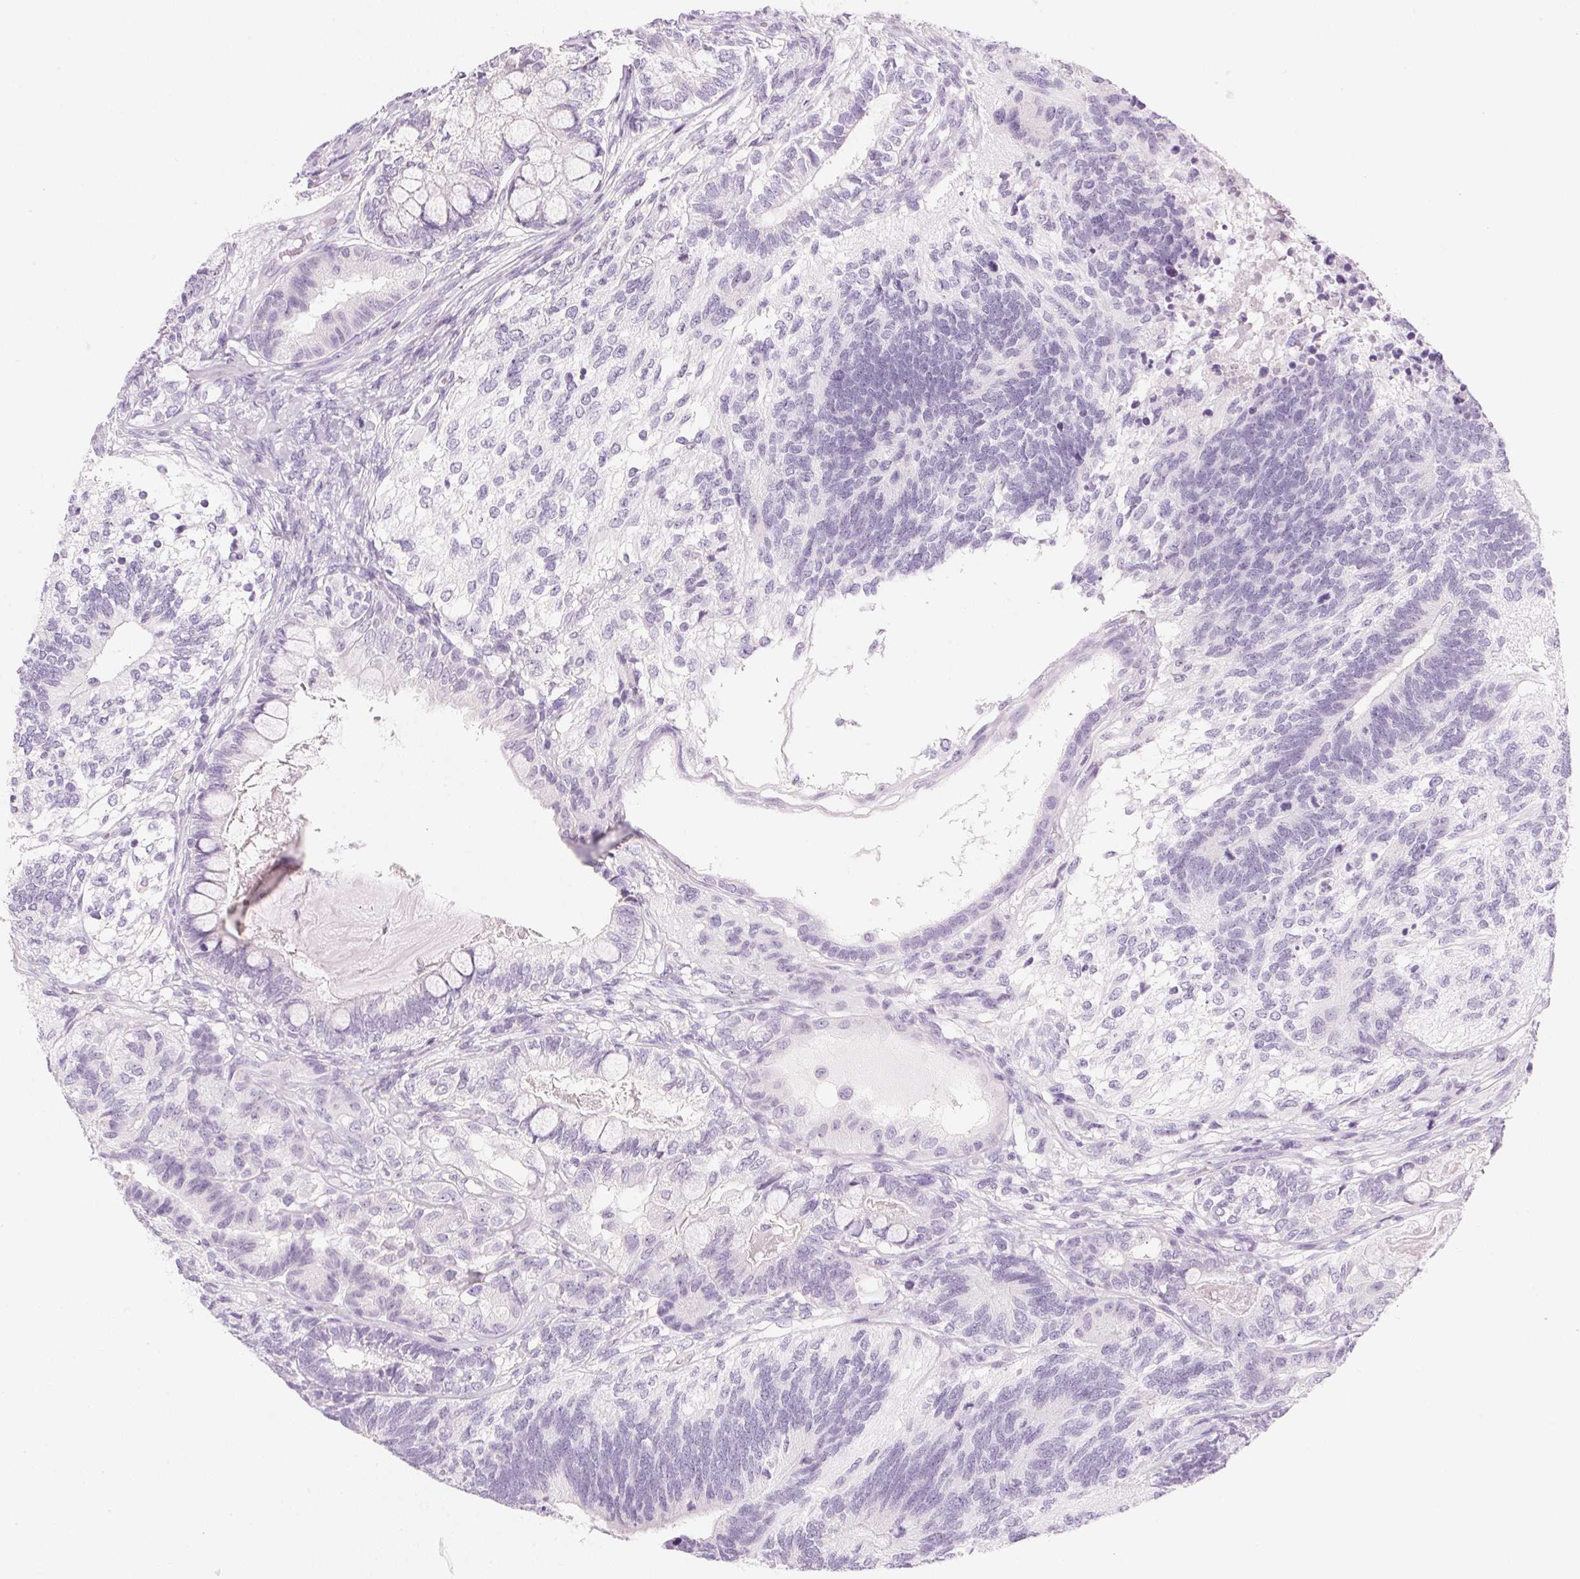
{"staining": {"intensity": "negative", "quantity": "none", "location": "none"}, "tissue": "testis cancer", "cell_type": "Tumor cells", "image_type": "cancer", "snomed": [{"axis": "morphology", "description": "Seminoma, NOS"}, {"axis": "morphology", "description": "Carcinoma, Embryonal, NOS"}, {"axis": "topography", "description": "Testis"}], "caption": "The histopathology image displays no staining of tumor cells in testis cancer (seminoma).", "gene": "IGFBP1", "patient": {"sex": "male", "age": 41}}